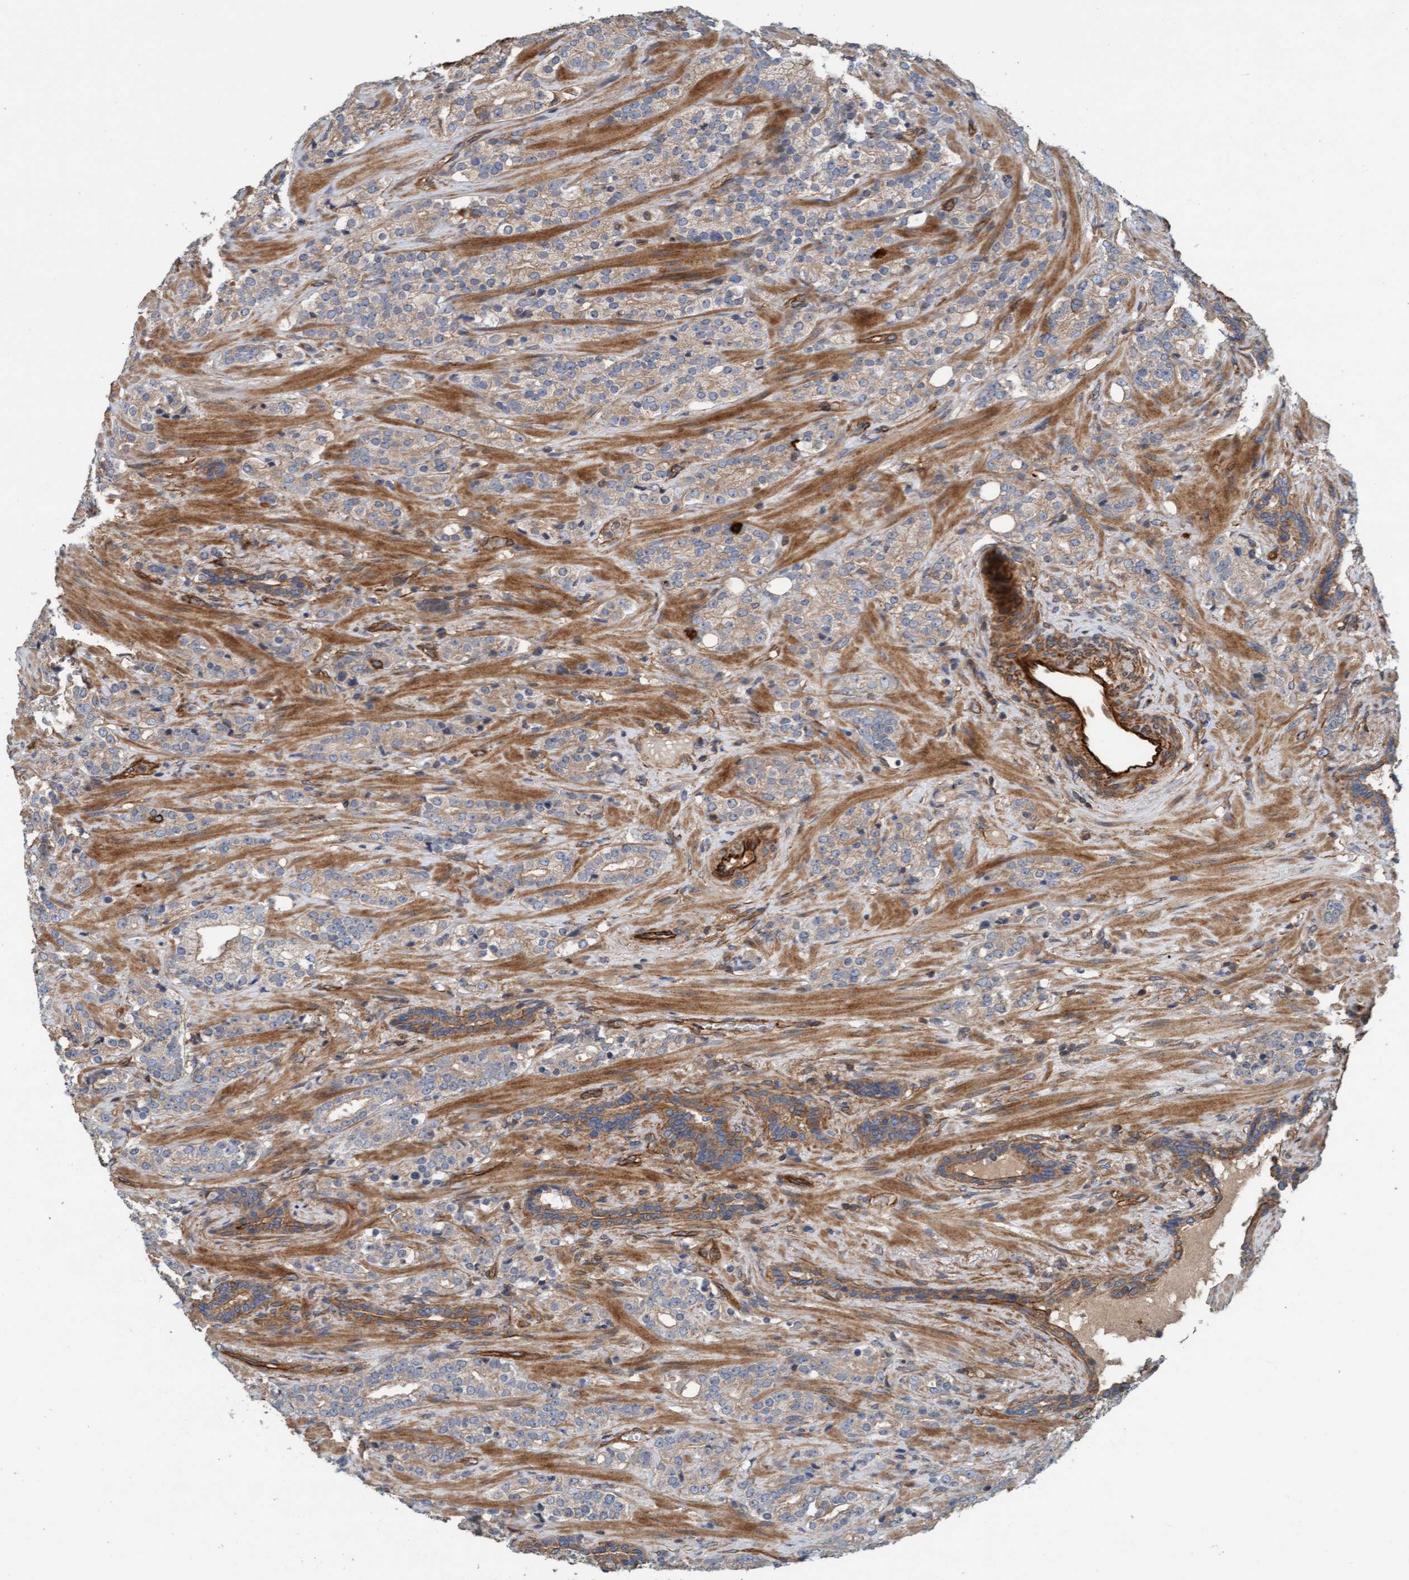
{"staining": {"intensity": "weak", "quantity": ">75%", "location": "cytoplasmic/membranous"}, "tissue": "prostate cancer", "cell_type": "Tumor cells", "image_type": "cancer", "snomed": [{"axis": "morphology", "description": "Adenocarcinoma, High grade"}, {"axis": "topography", "description": "Prostate"}], "caption": "IHC photomicrograph of neoplastic tissue: human high-grade adenocarcinoma (prostate) stained using immunohistochemistry (IHC) demonstrates low levels of weak protein expression localized specifically in the cytoplasmic/membranous of tumor cells, appearing as a cytoplasmic/membranous brown color.", "gene": "STXBP4", "patient": {"sex": "male", "age": 71}}